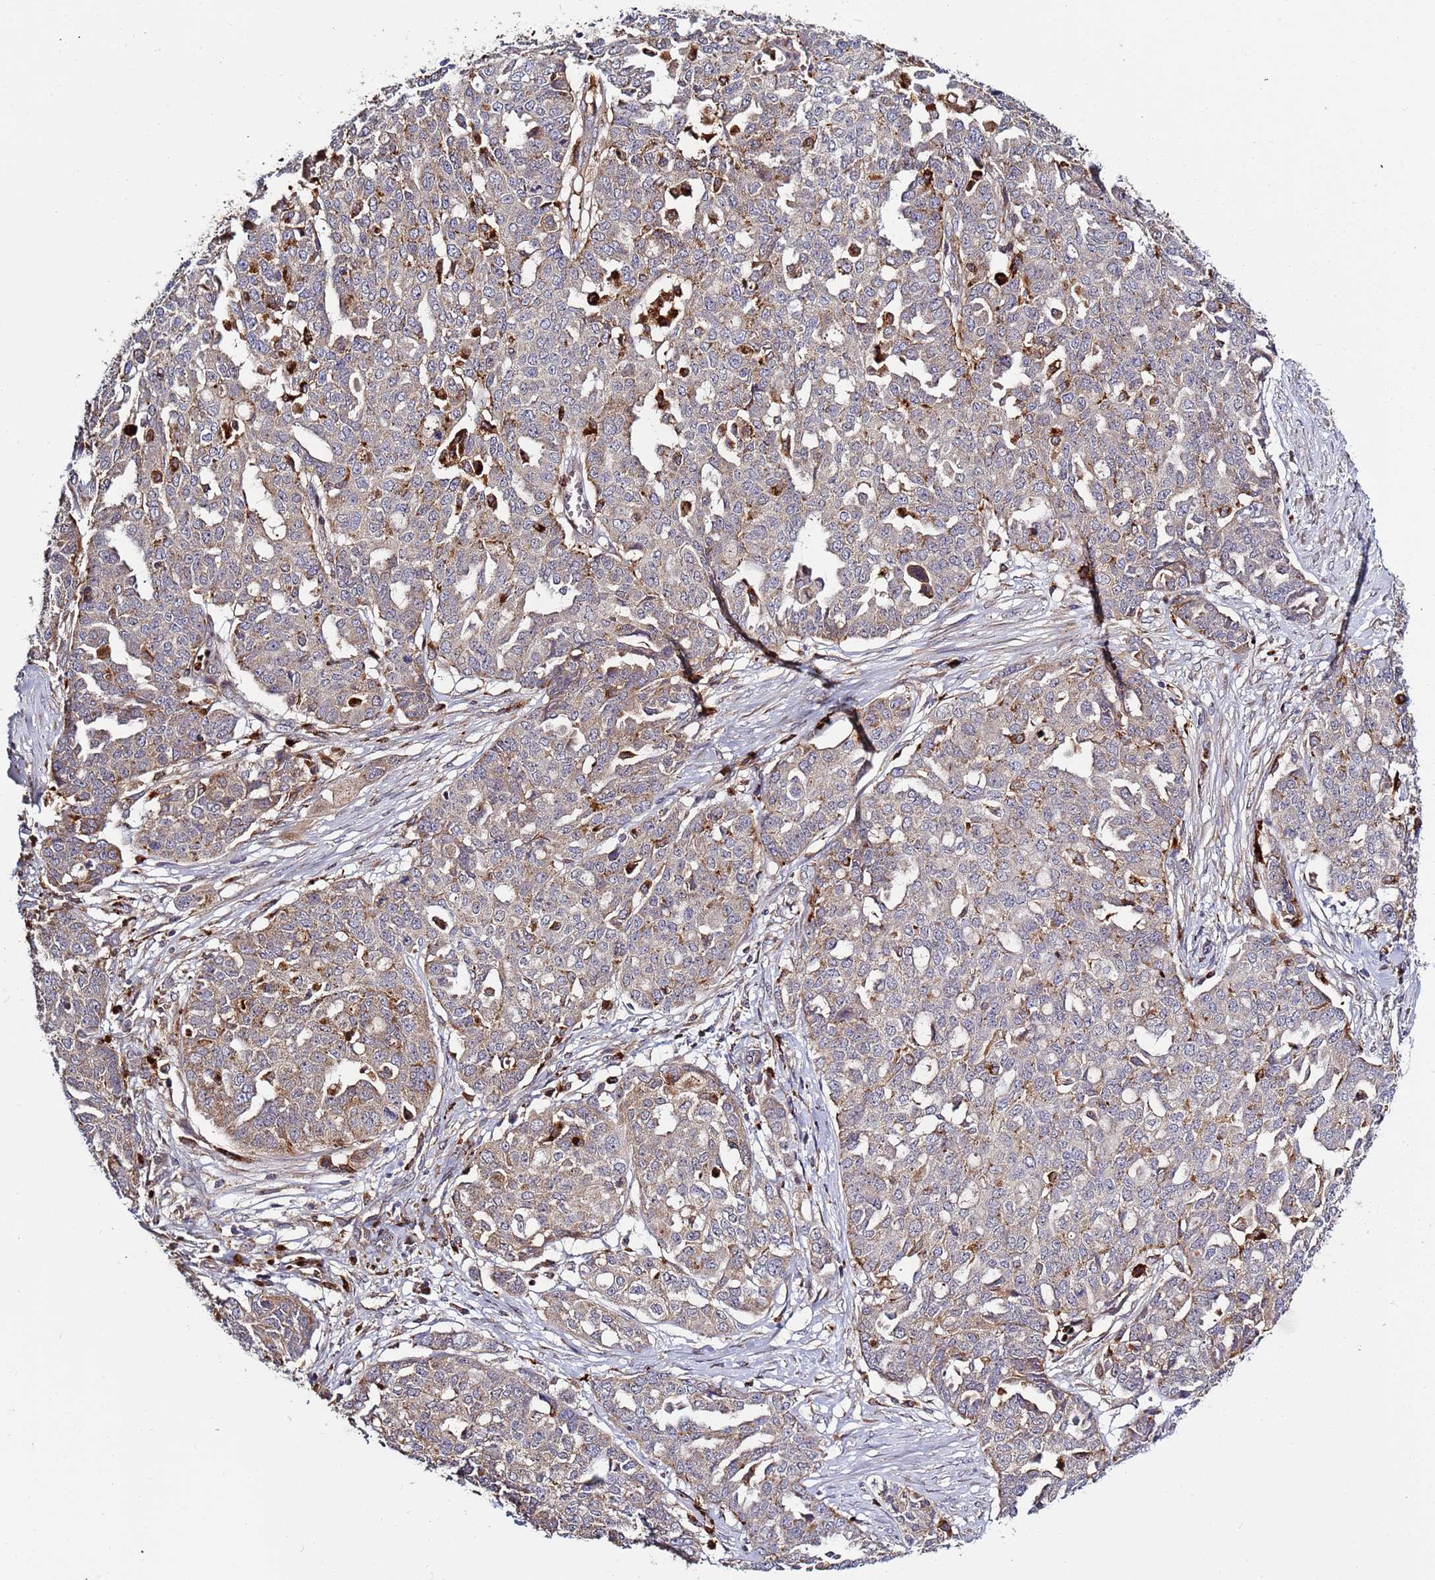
{"staining": {"intensity": "weak", "quantity": "25%-75%", "location": "cytoplasmic/membranous"}, "tissue": "ovarian cancer", "cell_type": "Tumor cells", "image_type": "cancer", "snomed": [{"axis": "morphology", "description": "Cystadenocarcinoma, serous, NOS"}, {"axis": "topography", "description": "Soft tissue"}, {"axis": "topography", "description": "Ovary"}], "caption": "The image exhibits a brown stain indicating the presence of a protein in the cytoplasmic/membranous of tumor cells in ovarian serous cystadenocarcinoma.", "gene": "VPS36", "patient": {"sex": "female", "age": 57}}